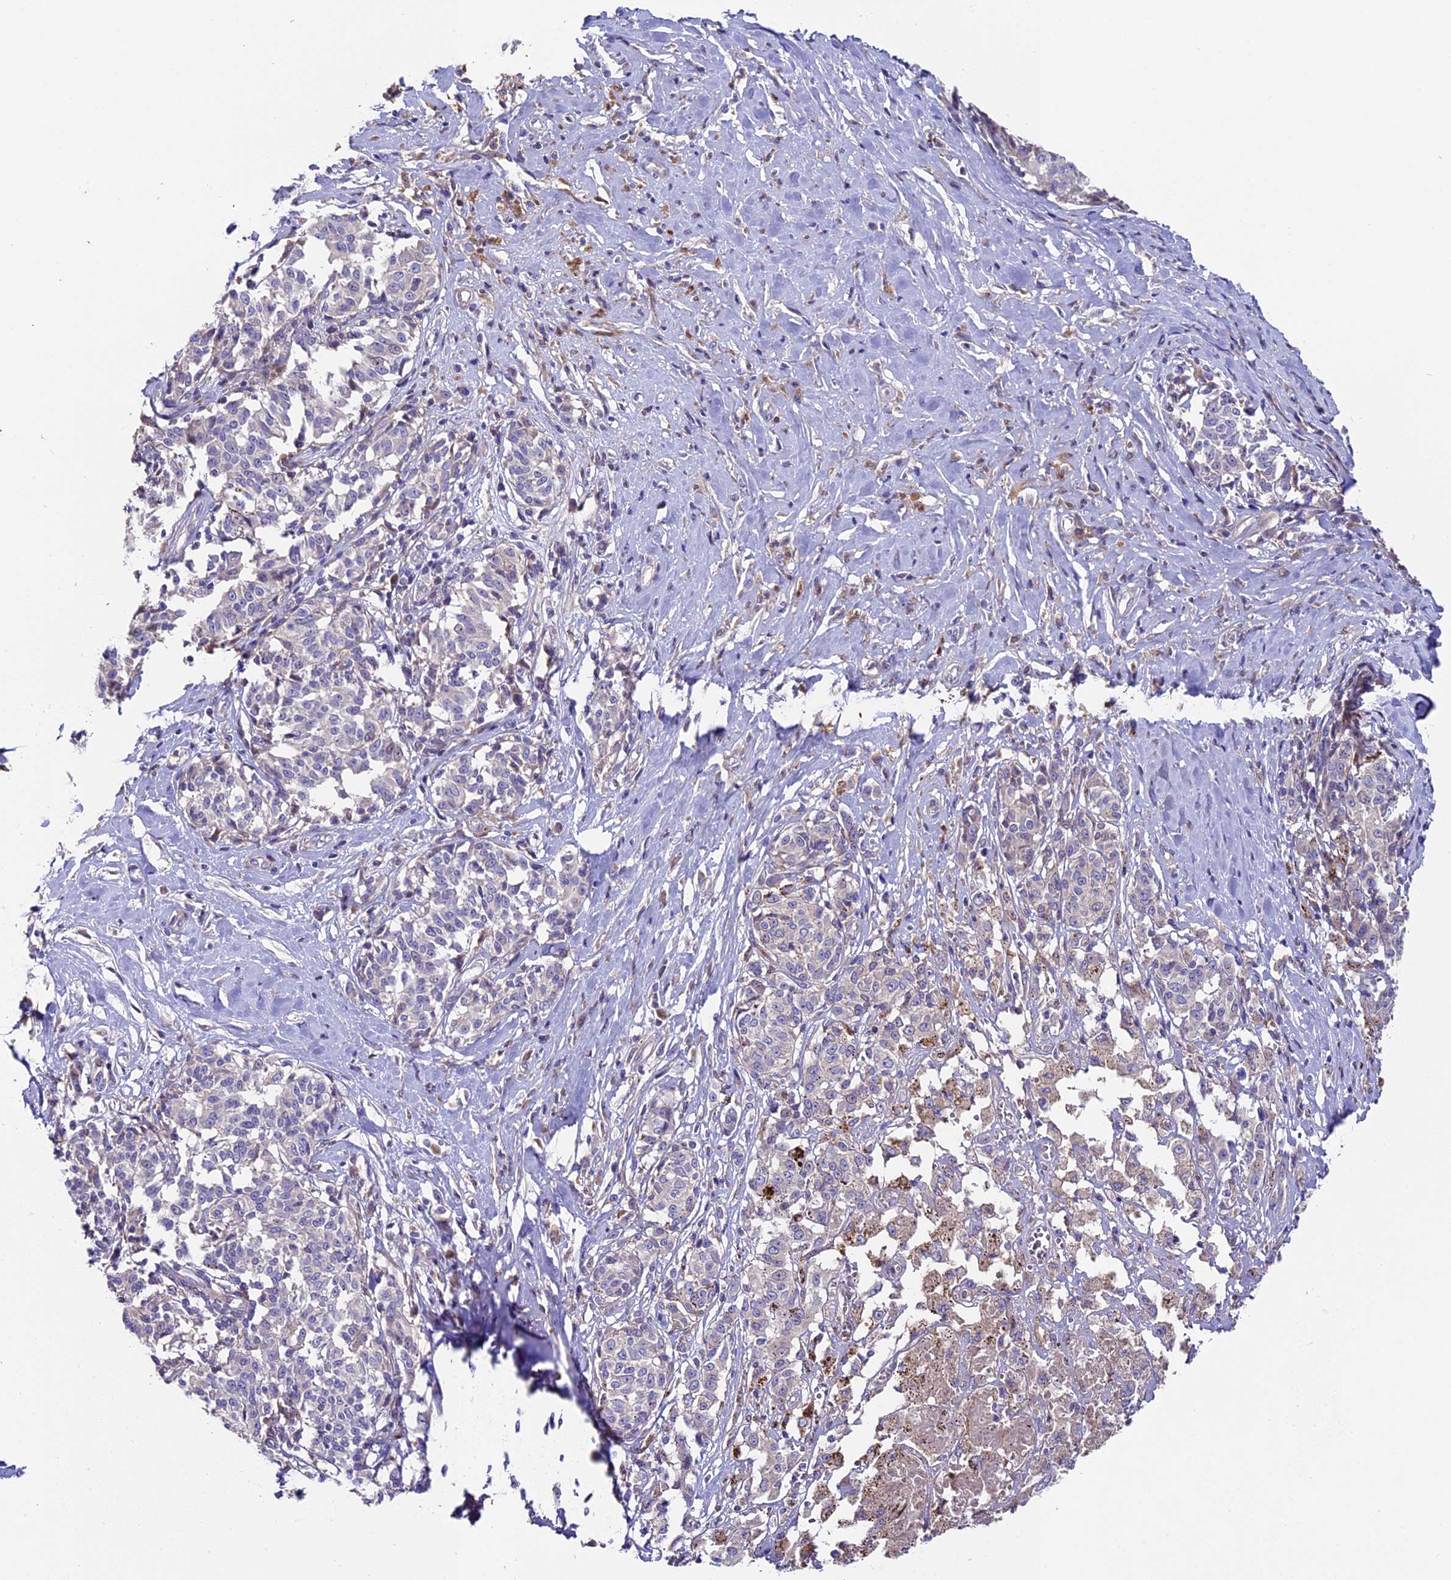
{"staining": {"intensity": "negative", "quantity": "none", "location": "none"}, "tissue": "melanoma", "cell_type": "Tumor cells", "image_type": "cancer", "snomed": [{"axis": "morphology", "description": "Malignant melanoma, NOS"}, {"axis": "topography", "description": "Skin"}], "caption": "The immunohistochemistry micrograph has no significant expression in tumor cells of malignant melanoma tissue.", "gene": "PIGU", "patient": {"sex": "female", "age": 72}}